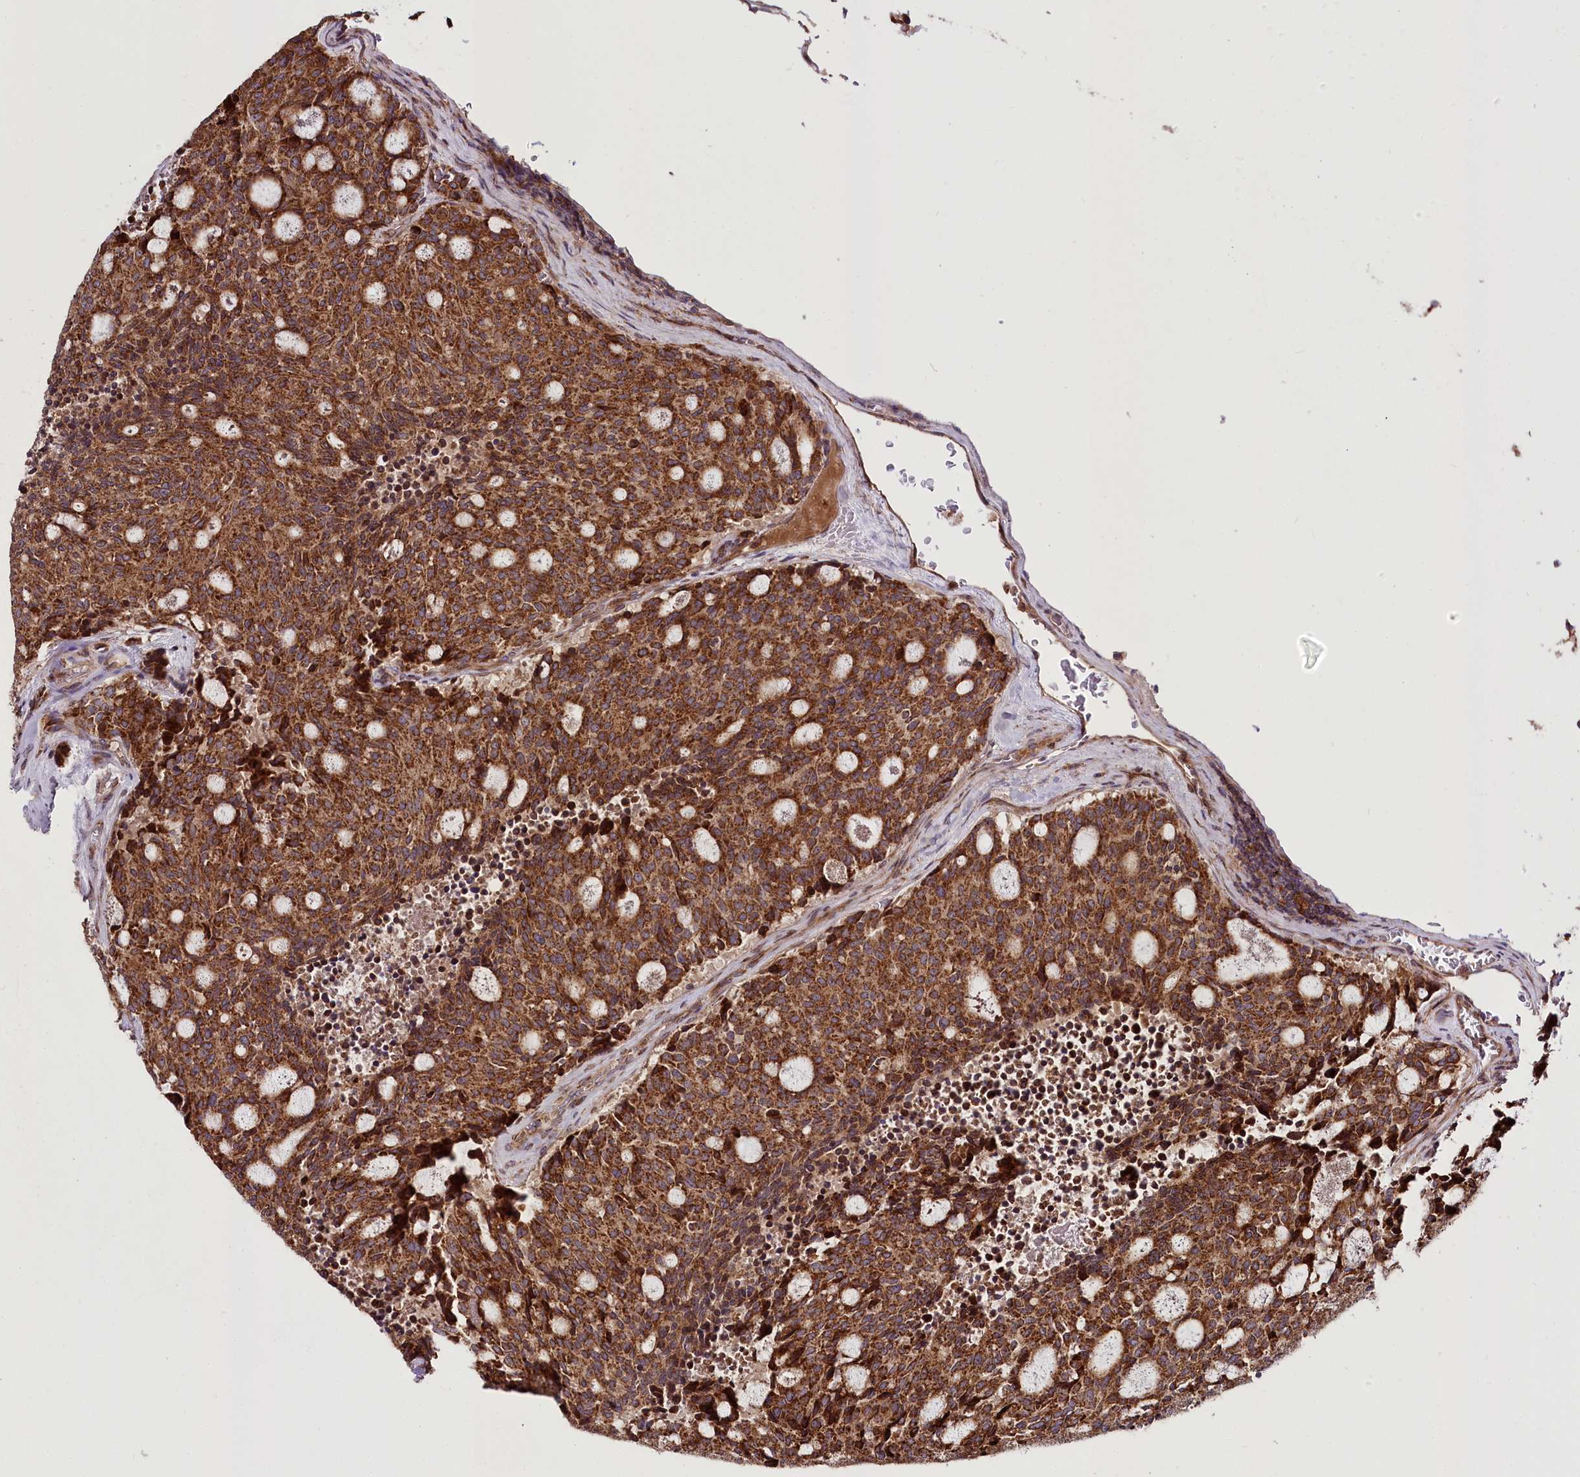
{"staining": {"intensity": "strong", "quantity": ">75%", "location": "cytoplasmic/membranous"}, "tissue": "carcinoid", "cell_type": "Tumor cells", "image_type": "cancer", "snomed": [{"axis": "morphology", "description": "Carcinoid, malignant, NOS"}, {"axis": "topography", "description": "Pancreas"}], "caption": "Approximately >75% of tumor cells in malignant carcinoid reveal strong cytoplasmic/membranous protein positivity as visualized by brown immunohistochemical staining.", "gene": "RAB7A", "patient": {"sex": "female", "age": 54}}